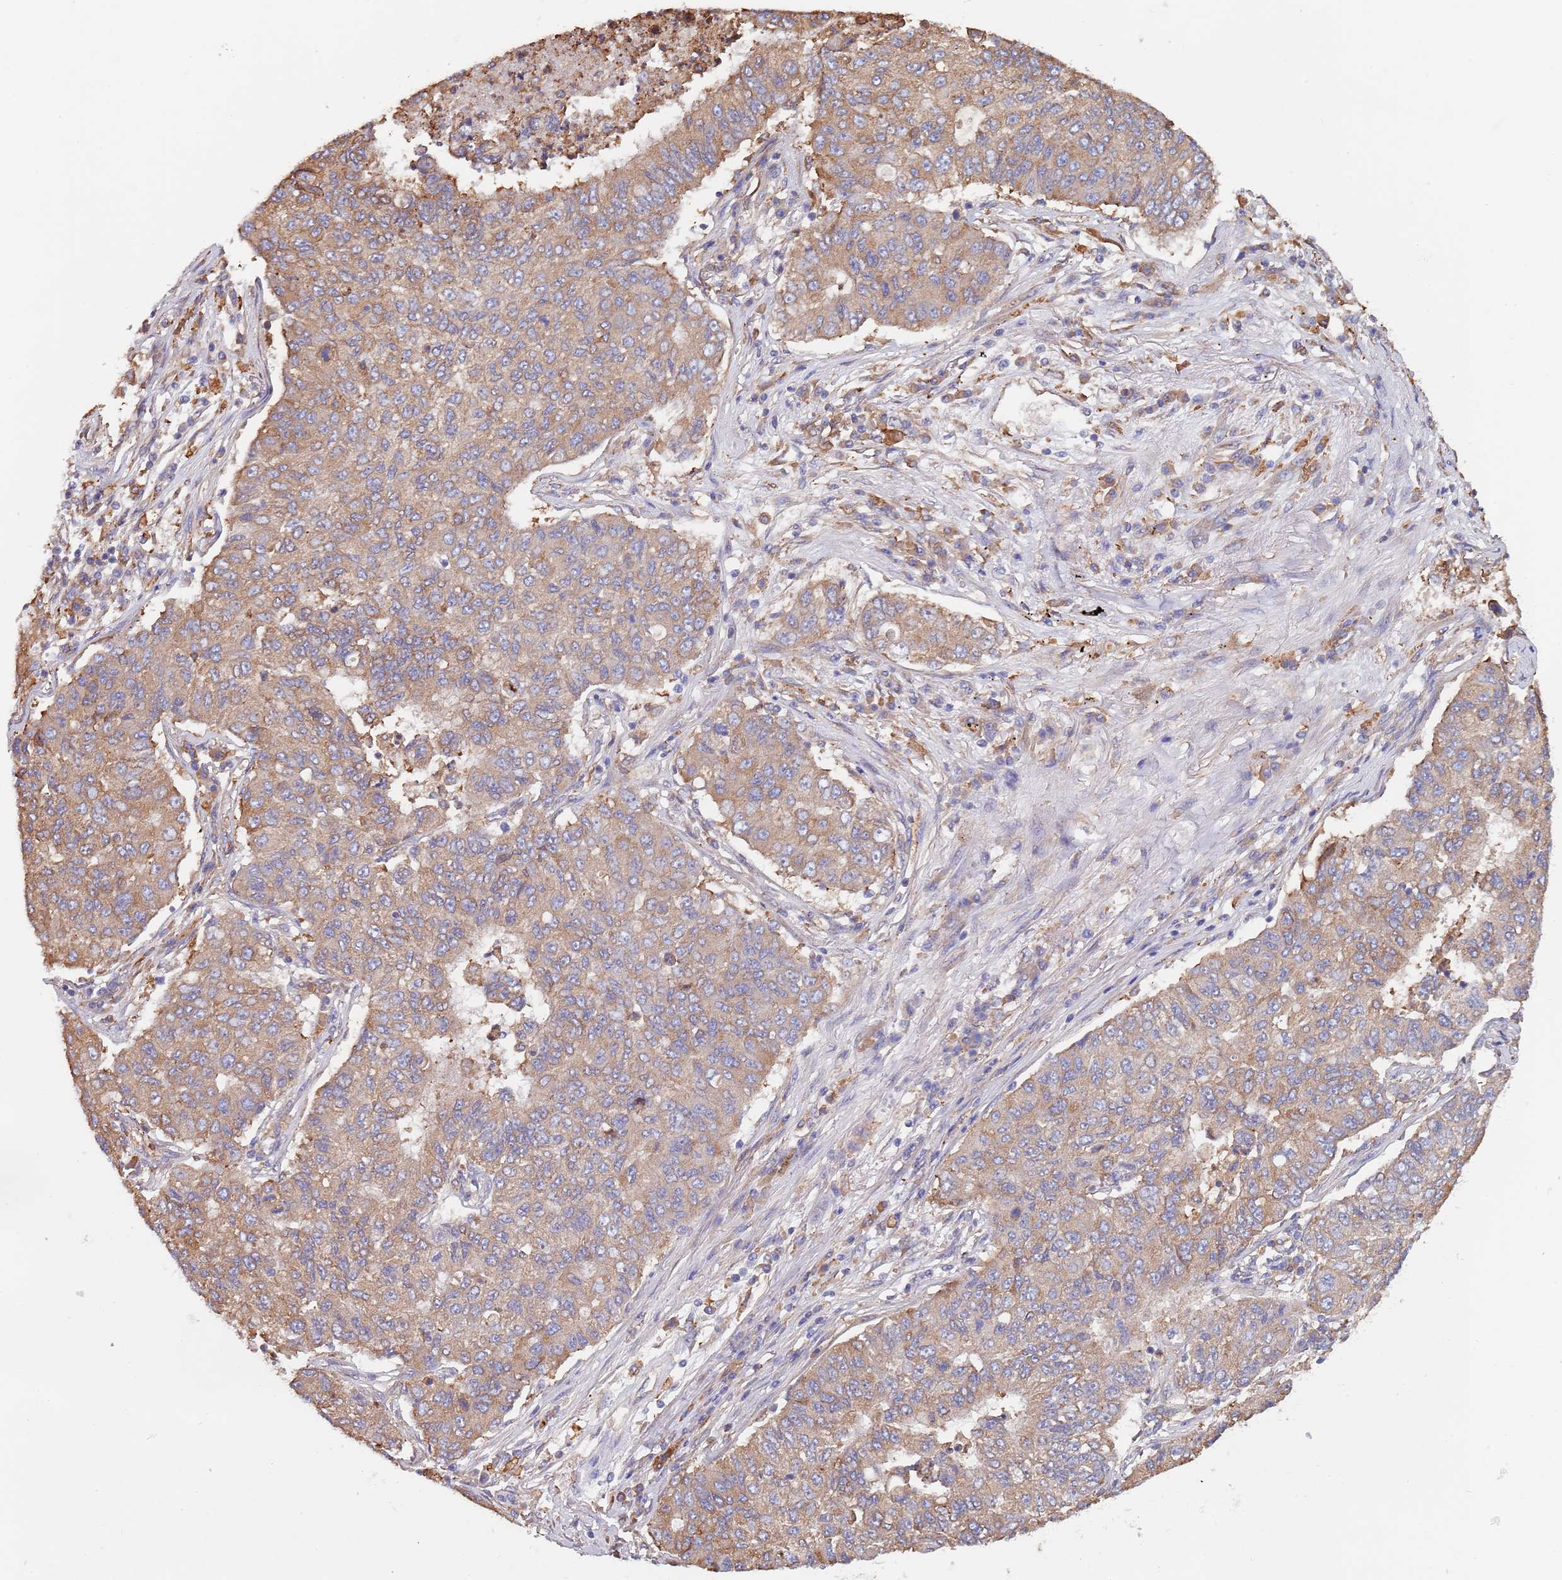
{"staining": {"intensity": "moderate", "quantity": ">75%", "location": "cytoplasmic/membranous"}, "tissue": "lung cancer", "cell_type": "Tumor cells", "image_type": "cancer", "snomed": [{"axis": "morphology", "description": "Squamous cell carcinoma, NOS"}, {"axis": "topography", "description": "Lung"}], "caption": "Protein expression analysis of human lung cancer (squamous cell carcinoma) reveals moderate cytoplasmic/membranous staining in about >75% of tumor cells. The staining was performed using DAB (3,3'-diaminobenzidine), with brown indicating positive protein expression. Nuclei are stained blue with hematoxylin.", "gene": "DCUN1D3", "patient": {"sex": "male", "age": 74}}